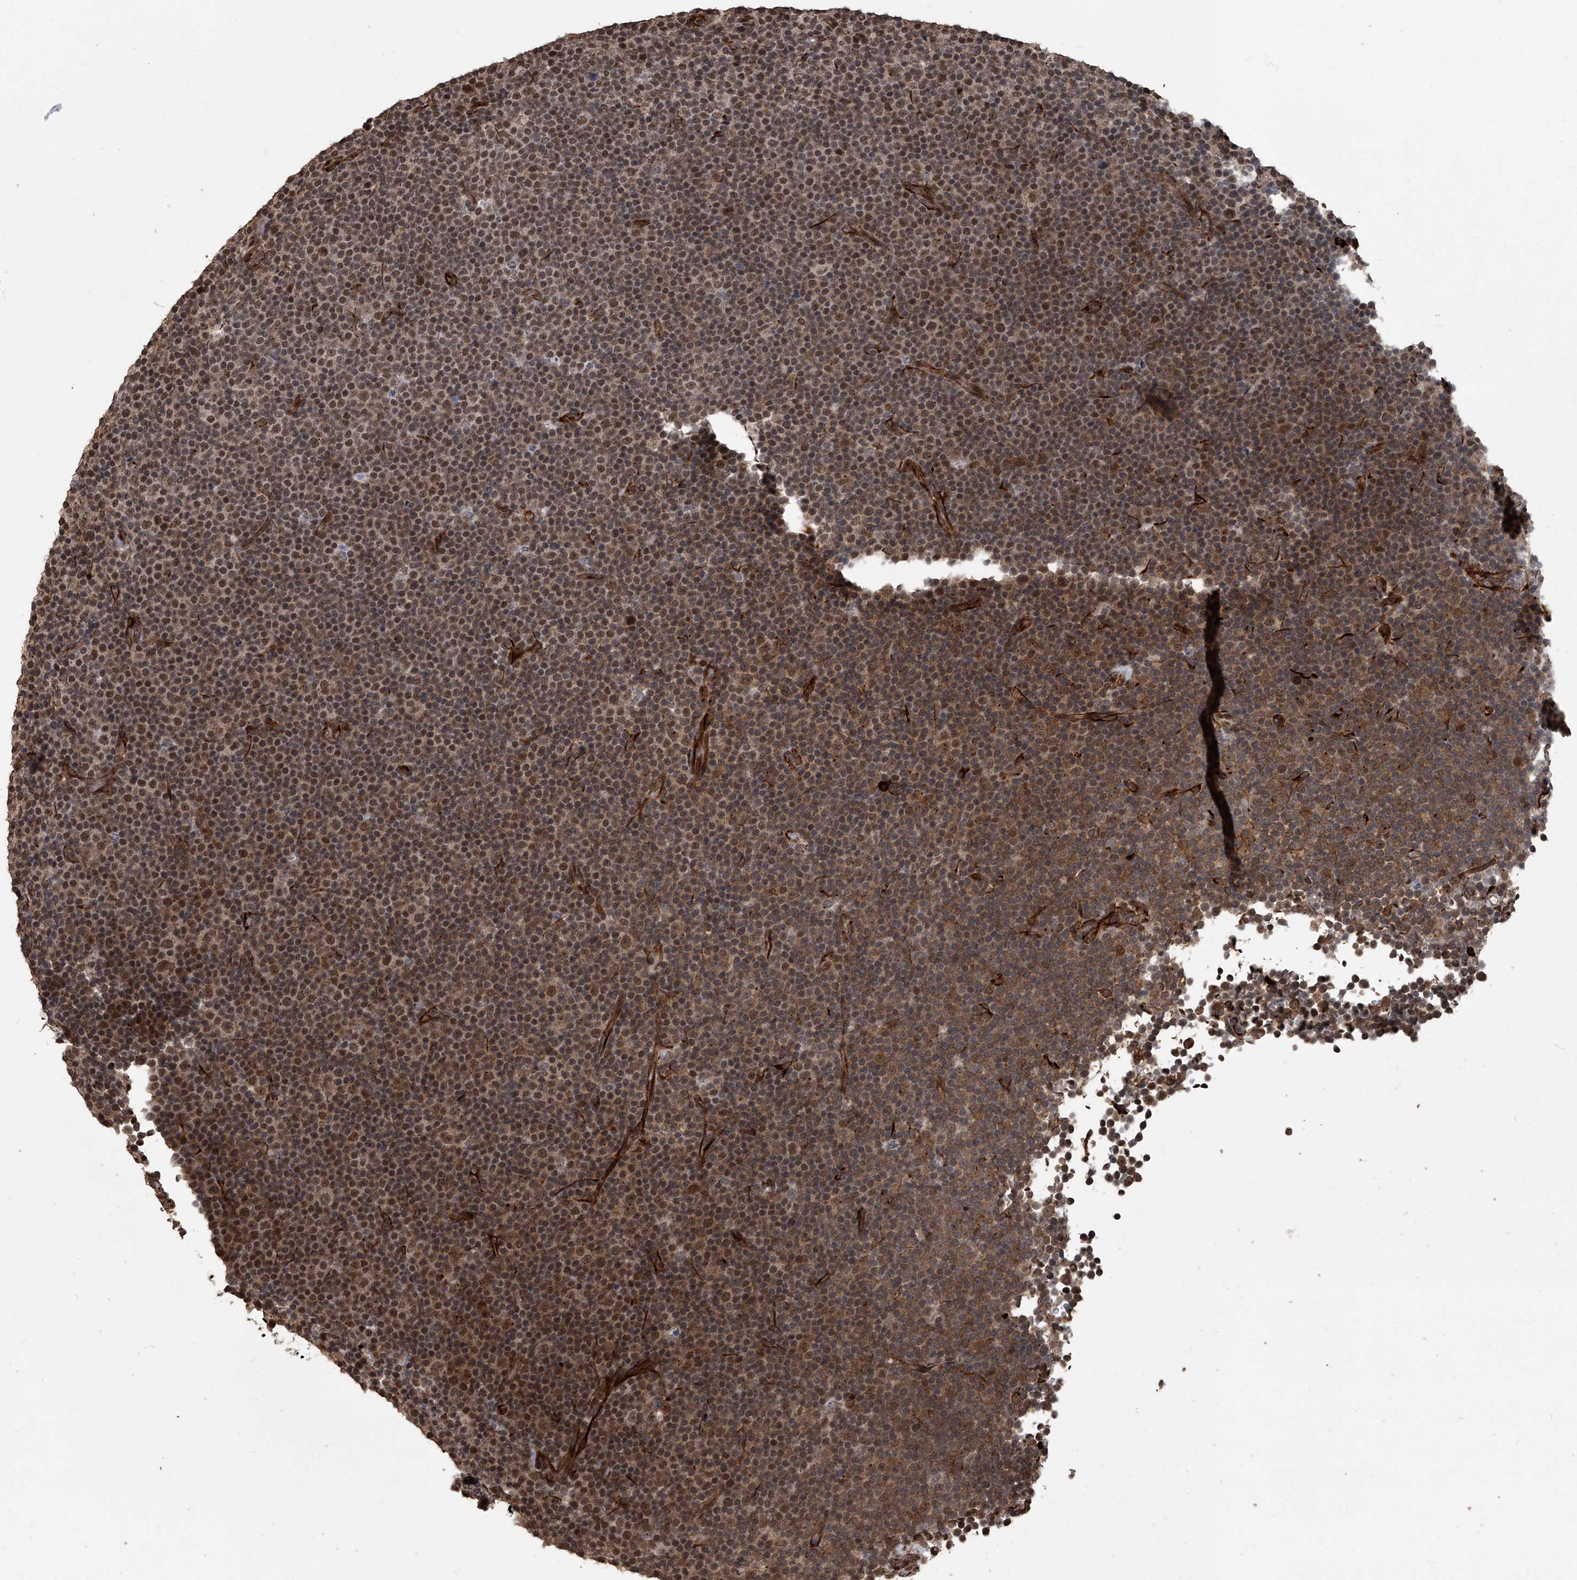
{"staining": {"intensity": "moderate", "quantity": ">75%", "location": "cytoplasmic/membranous,nuclear"}, "tissue": "lymphoma", "cell_type": "Tumor cells", "image_type": "cancer", "snomed": [{"axis": "morphology", "description": "Malignant lymphoma, non-Hodgkin's type, Low grade"}, {"axis": "topography", "description": "Lymph node"}], "caption": "This histopathology image exhibits IHC staining of lymphoma, with medium moderate cytoplasmic/membranous and nuclear positivity in approximately >75% of tumor cells.", "gene": "GPR132", "patient": {"sex": "female", "age": 67}}